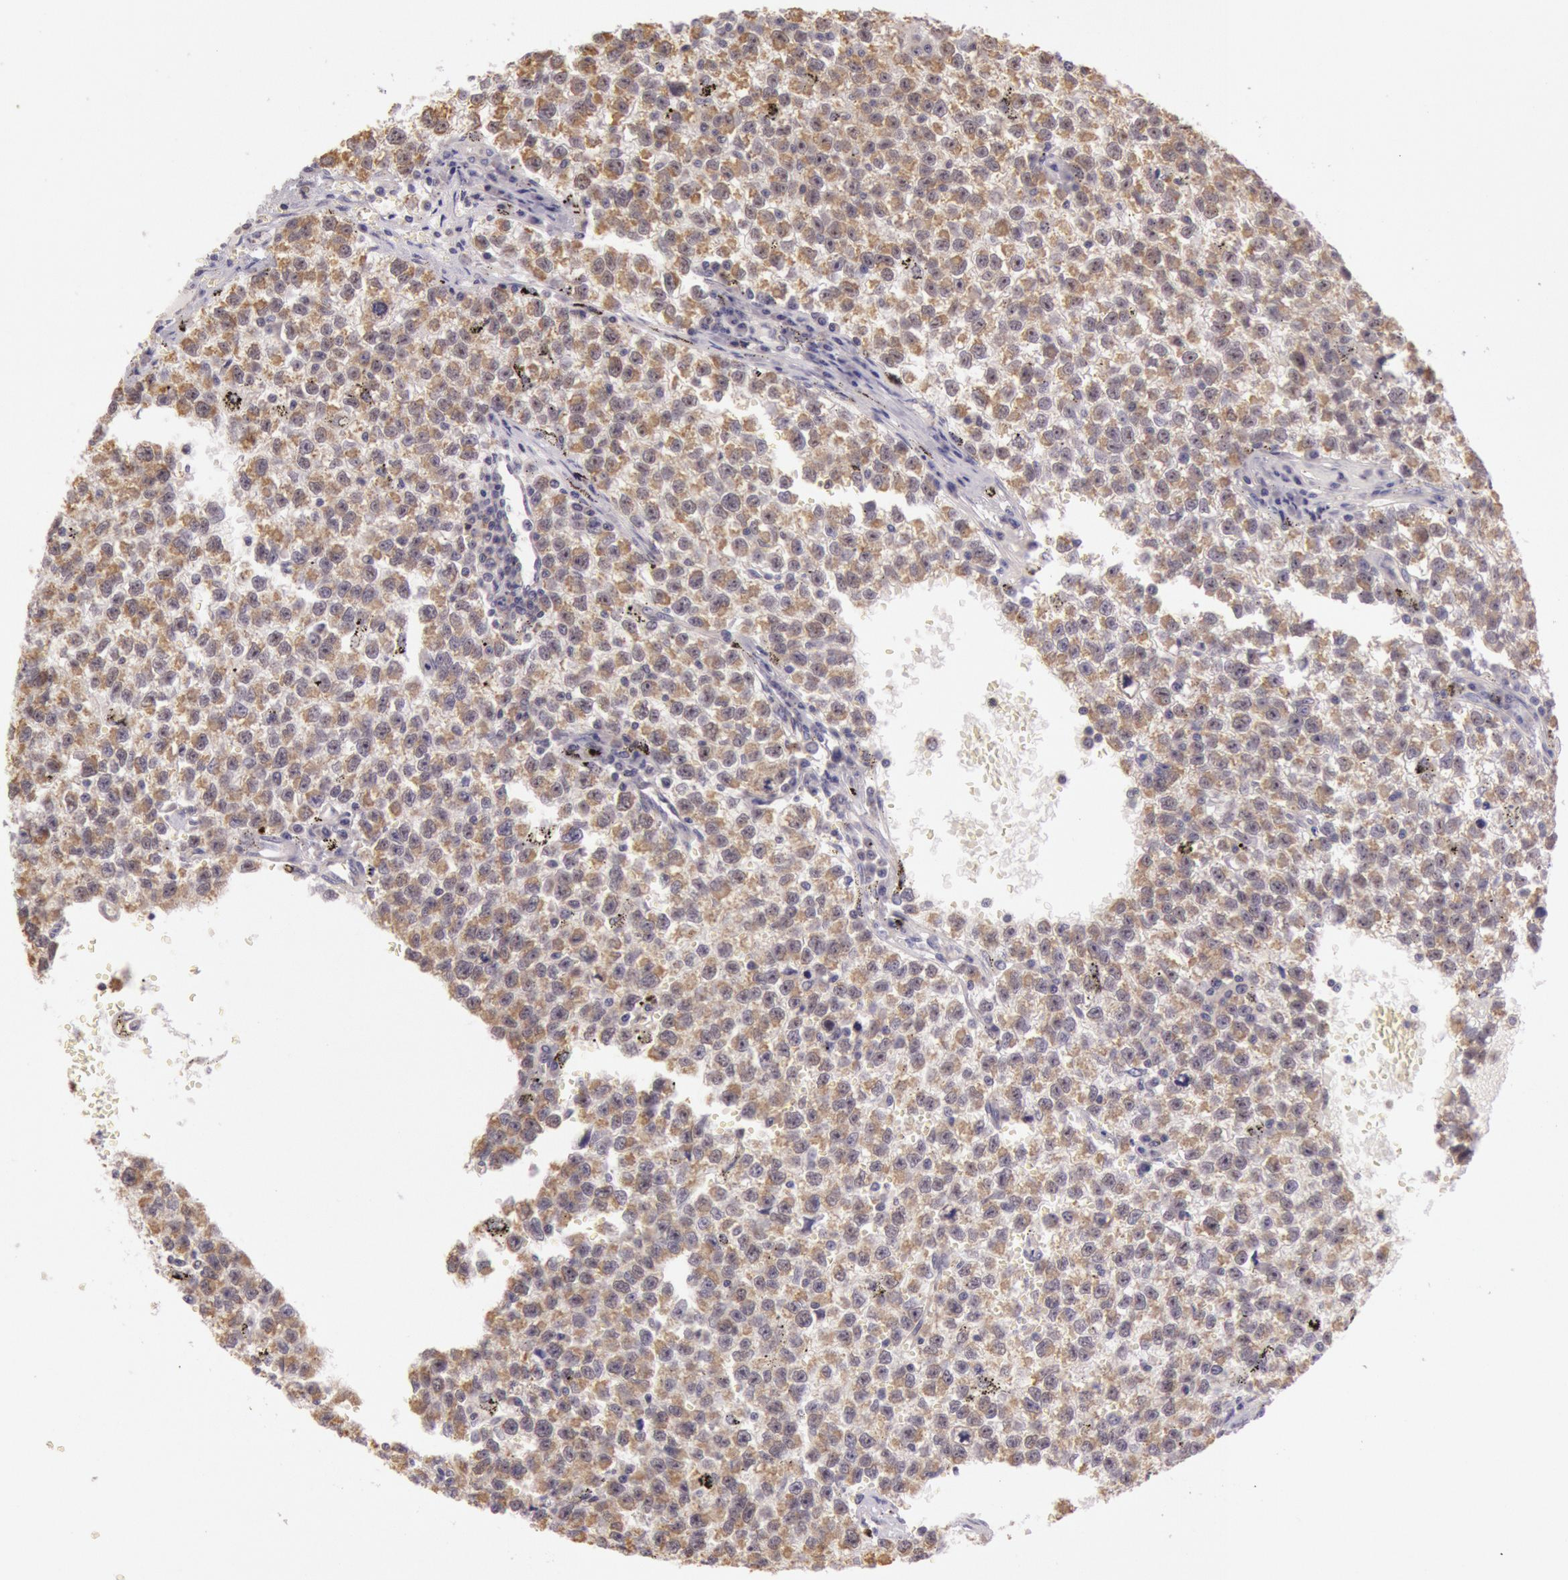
{"staining": {"intensity": "strong", "quantity": ">75%", "location": "cytoplasmic/membranous,nuclear"}, "tissue": "testis cancer", "cell_type": "Tumor cells", "image_type": "cancer", "snomed": [{"axis": "morphology", "description": "Seminoma, NOS"}, {"axis": "topography", "description": "Testis"}], "caption": "A brown stain labels strong cytoplasmic/membranous and nuclear expression of a protein in human seminoma (testis) tumor cells. (DAB (3,3'-diaminobenzidine) IHC, brown staining for protein, blue staining for nuclei).", "gene": "CDK16", "patient": {"sex": "male", "age": 35}}